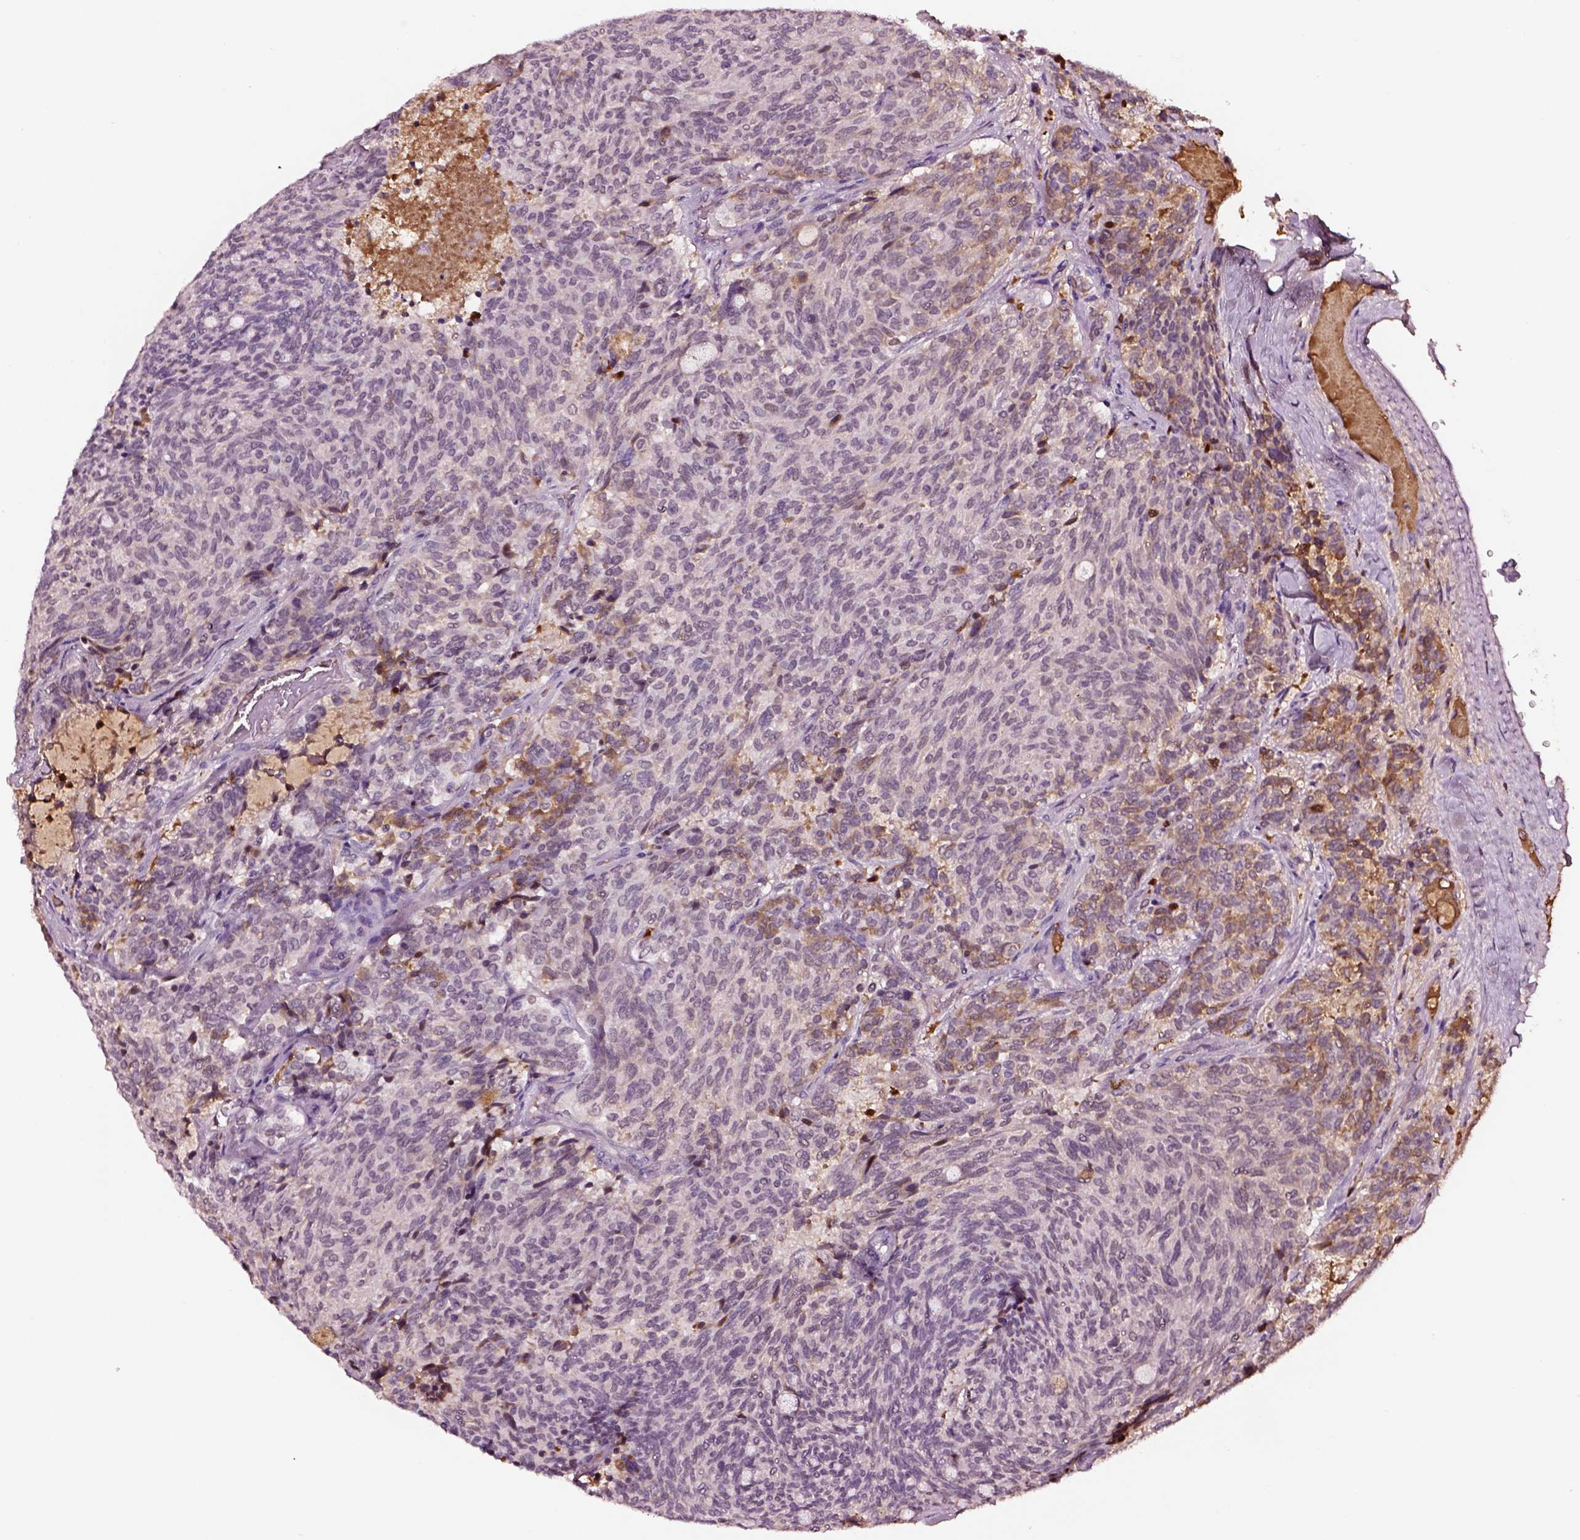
{"staining": {"intensity": "moderate", "quantity": "25%-75%", "location": "cytoplasmic/membranous"}, "tissue": "carcinoid", "cell_type": "Tumor cells", "image_type": "cancer", "snomed": [{"axis": "morphology", "description": "Carcinoid, malignant, NOS"}, {"axis": "topography", "description": "Pancreas"}], "caption": "Brown immunohistochemical staining in malignant carcinoid exhibits moderate cytoplasmic/membranous staining in about 25%-75% of tumor cells.", "gene": "TF", "patient": {"sex": "female", "age": 54}}